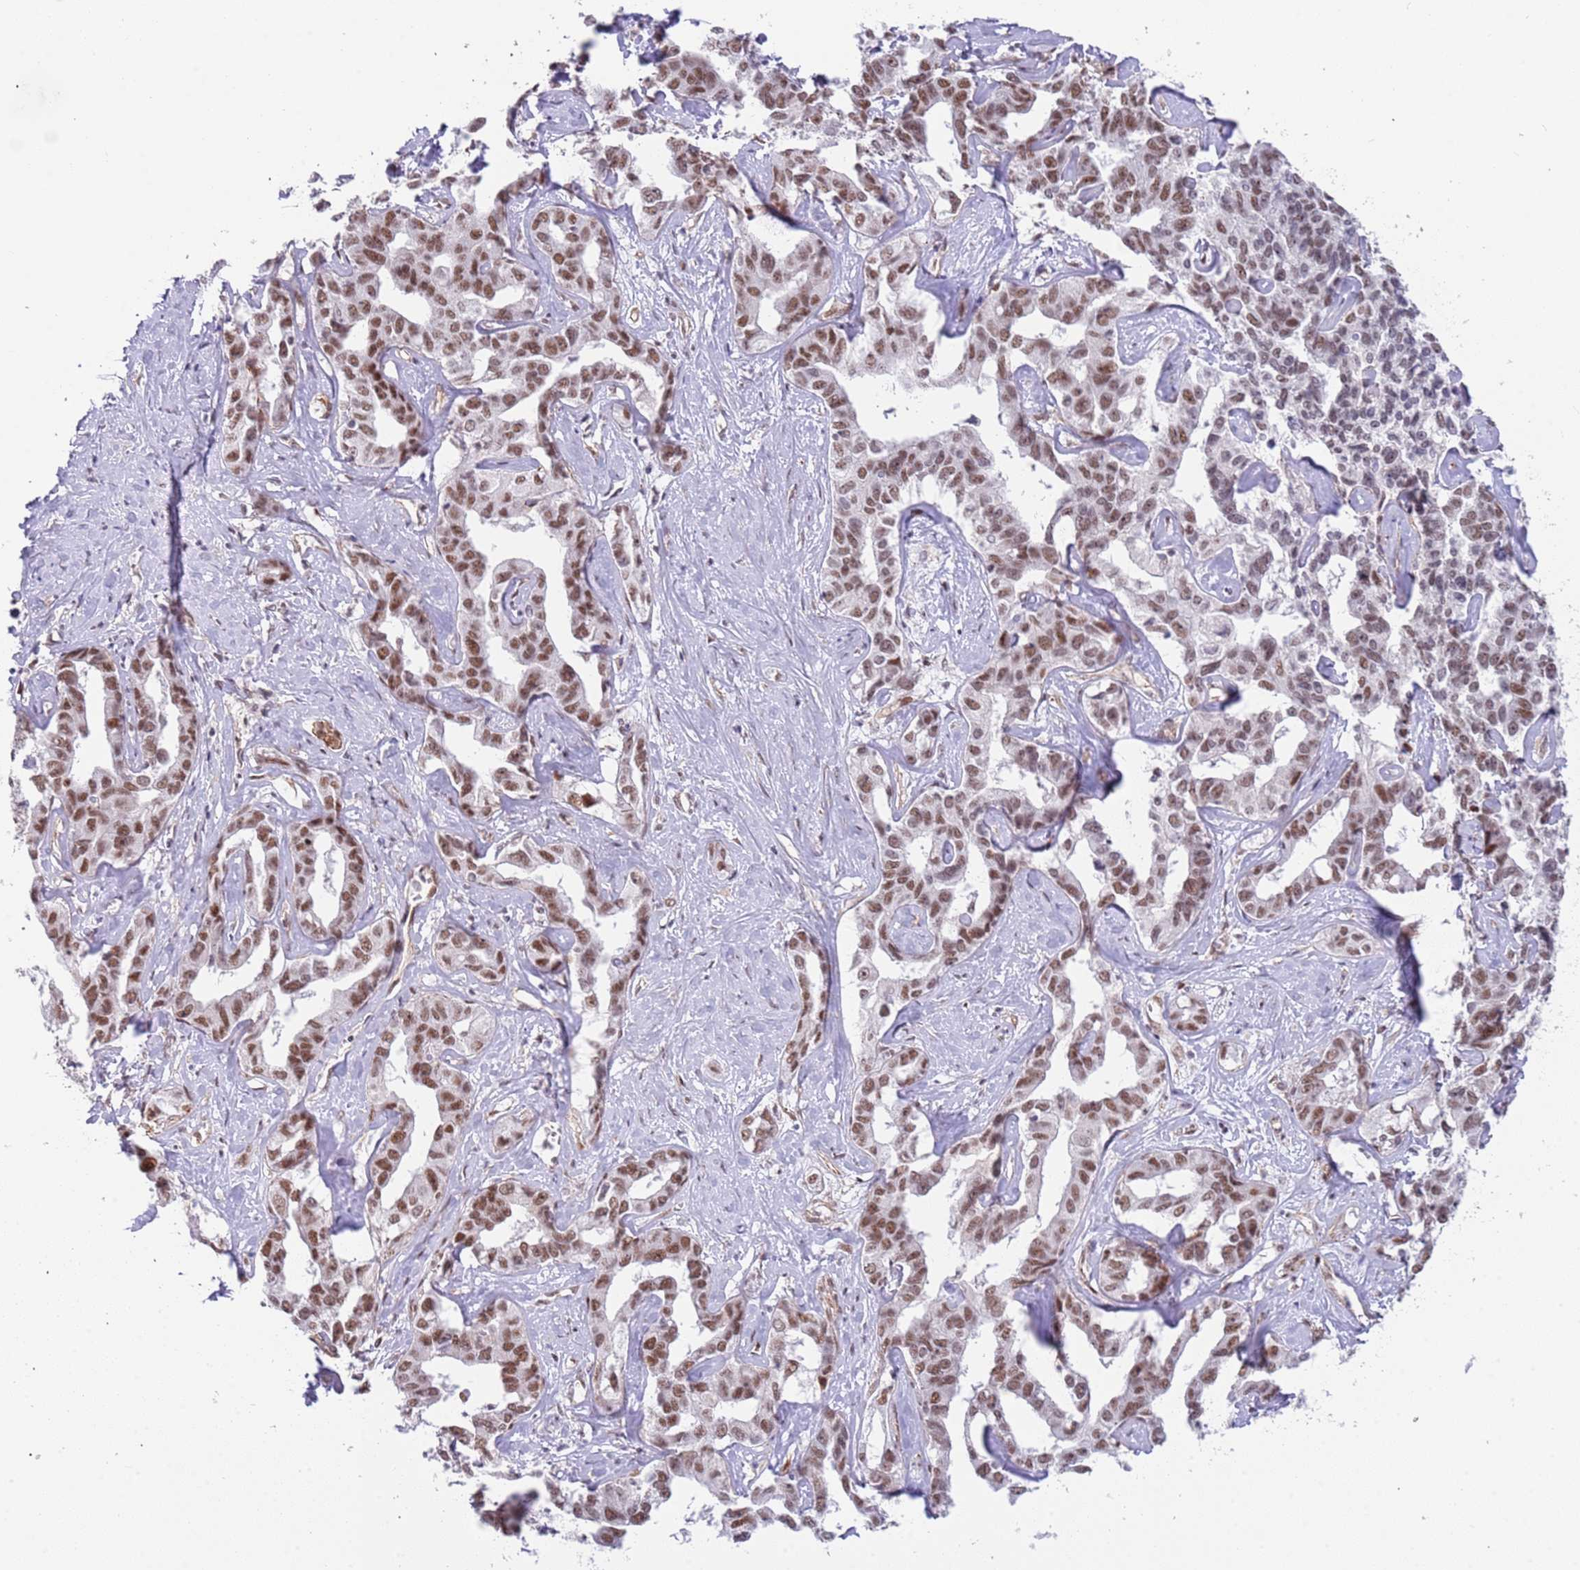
{"staining": {"intensity": "moderate", "quantity": ">75%", "location": "nuclear"}, "tissue": "liver cancer", "cell_type": "Tumor cells", "image_type": "cancer", "snomed": [{"axis": "morphology", "description": "Cholangiocarcinoma"}, {"axis": "topography", "description": "Liver"}], "caption": "Immunohistochemistry (DAB) staining of liver cancer exhibits moderate nuclear protein expression in approximately >75% of tumor cells.", "gene": "LRMDA", "patient": {"sex": "male", "age": 59}}